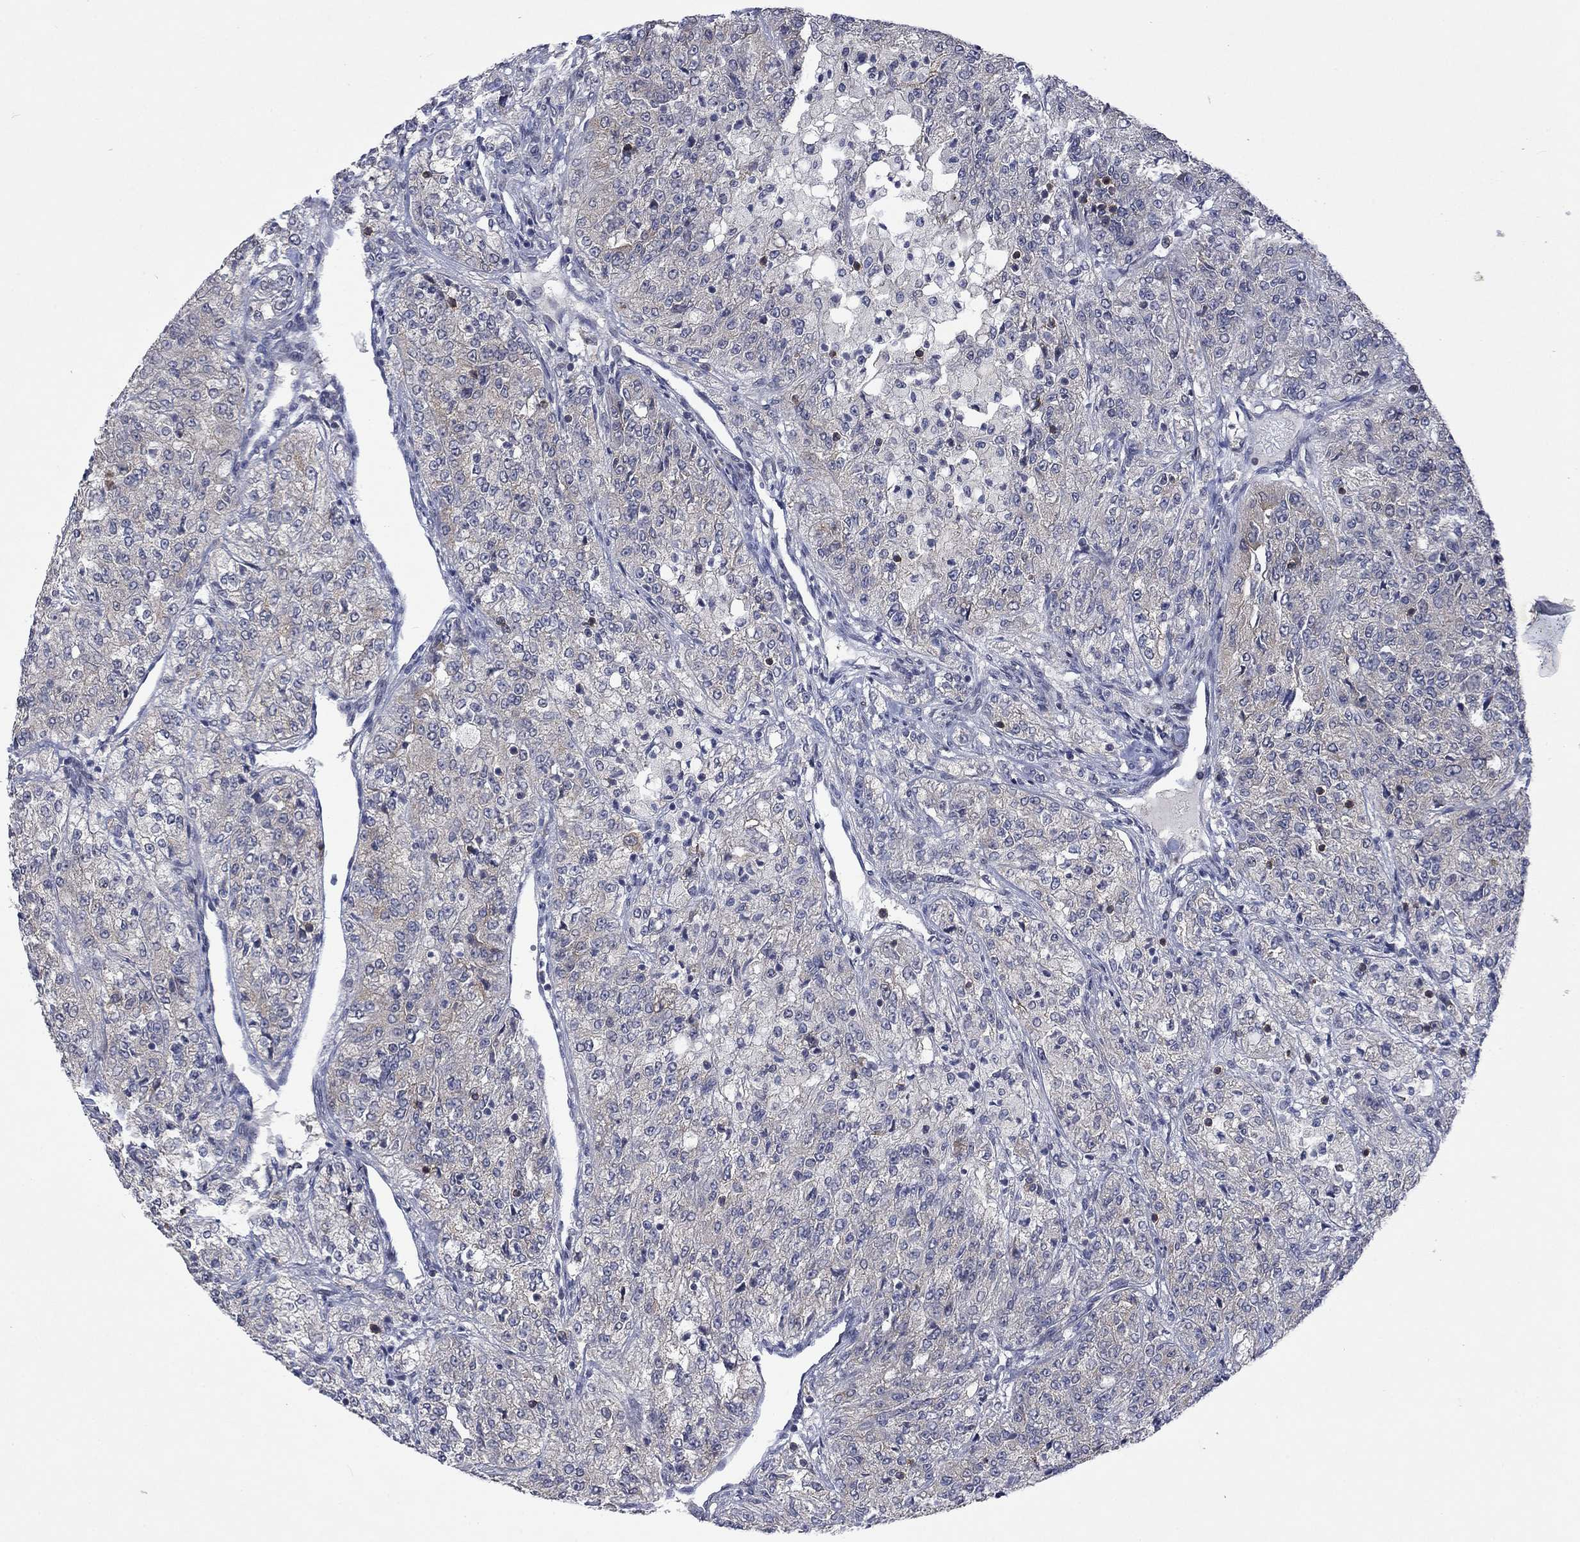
{"staining": {"intensity": "negative", "quantity": "none", "location": "none"}, "tissue": "renal cancer", "cell_type": "Tumor cells", "image_type": "cancer", "snomed": [{"axis": "morphology", "description": "Adenocarcinoma, NOS"}, {"axis": "topography", "description": "Kidney"}], "caption": "This histopathology image is of renal cancer stained with immunohistochemistry (IHC) to label a protein in brown with the nuclei are counter-stained blue. There is no staining in tumor cells.", "gene": "PPP1R9A", "patient": {"sex": "female", "age": 63}}